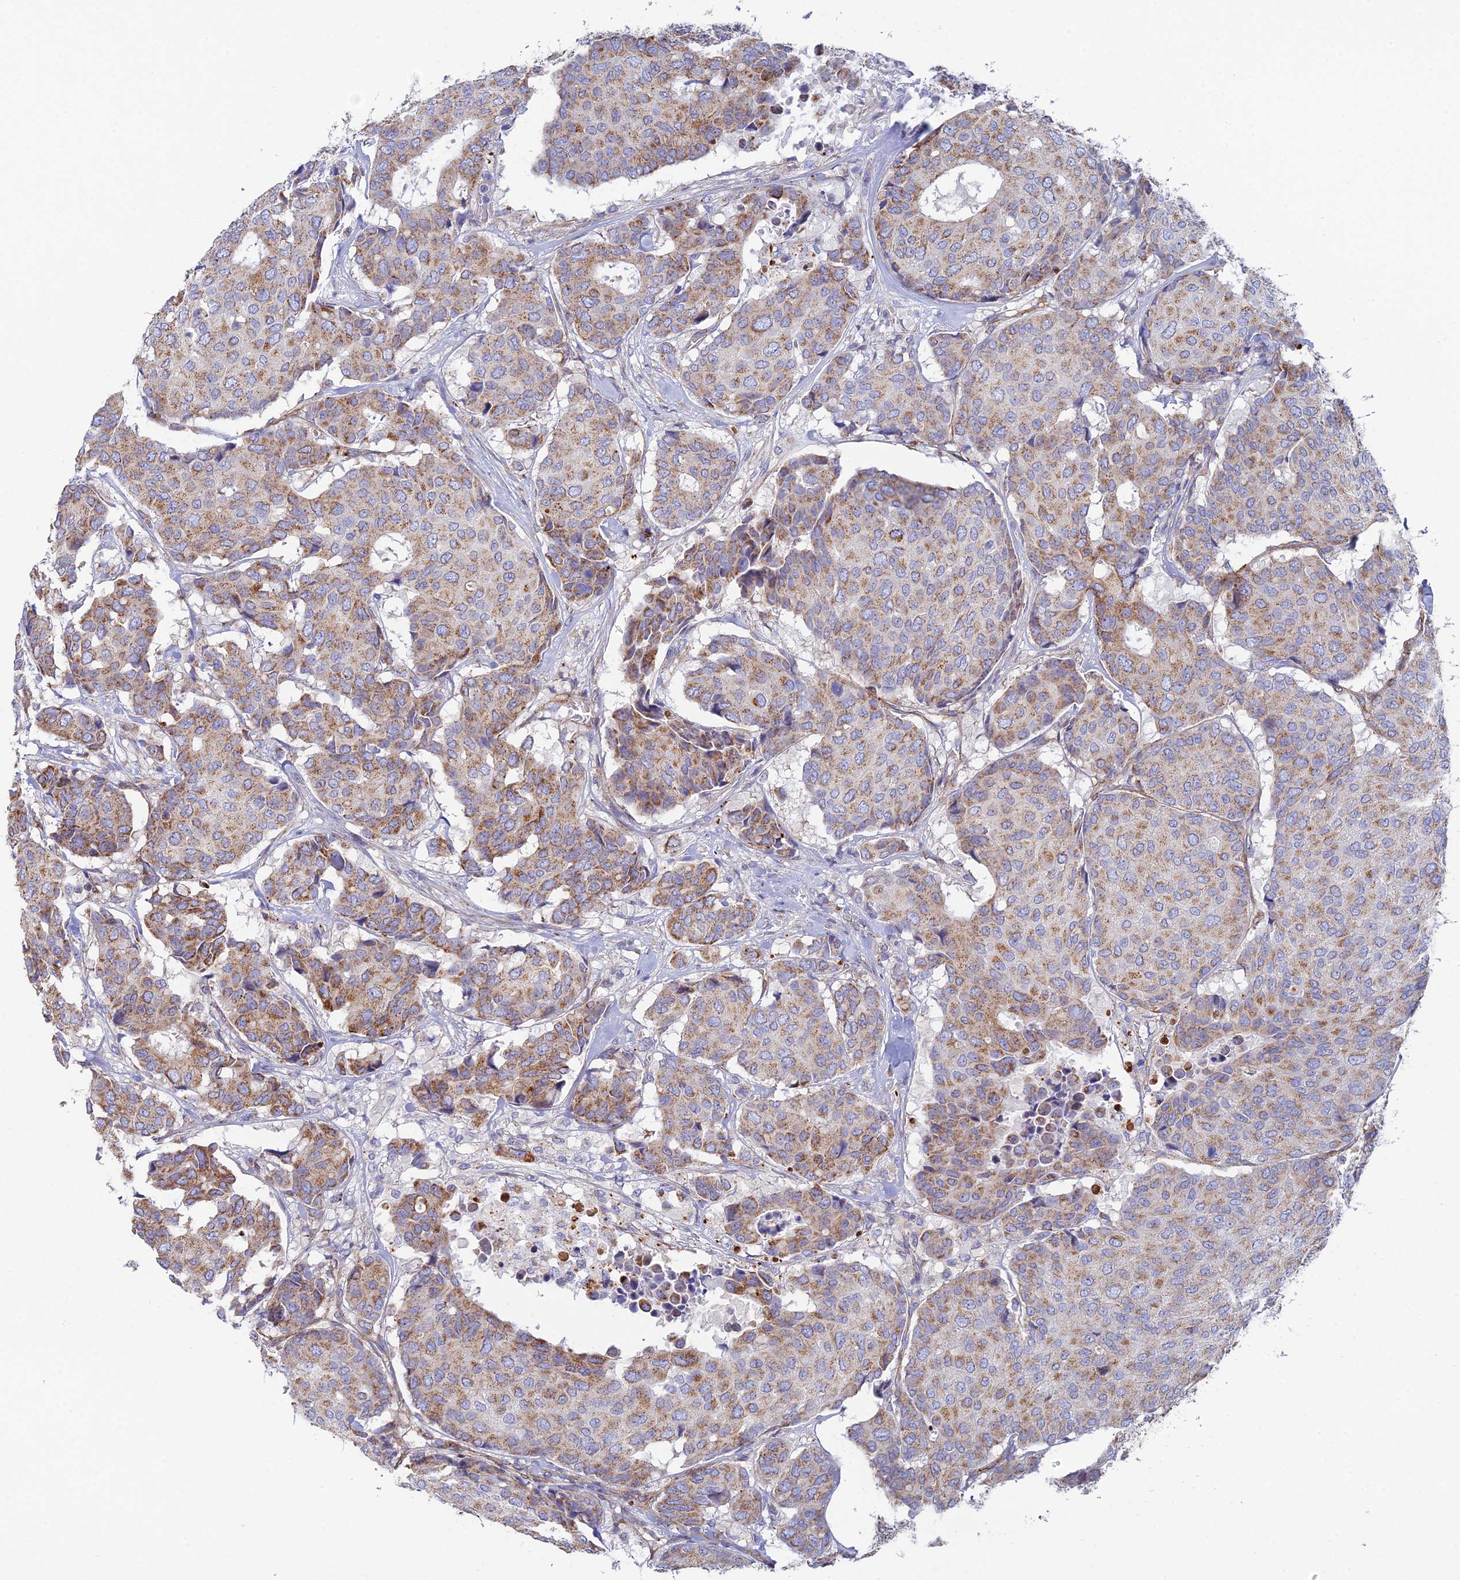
{"staining": {"intensity": "moderate", "quantity": ">75%", "location": "cytoplasmic/membranous"}, "tissue": "breast cancer", "cell_type": "Tumor cells", "image_type": "cancer", "snomed": [{"axis": "morphology", "description": "Duct carcinoma"}, {"axis": "topography", "description": "Breast"}], "caption": "Breast cancer stained with DAB (3,3'-diaminobenzidine) IHC displays medium levels of moderate cytoplasmic/membranous expression in approximately >75% of tumor cells.", "gene": "CSPG4", "patient": {"sex": "female", "age": 75}}